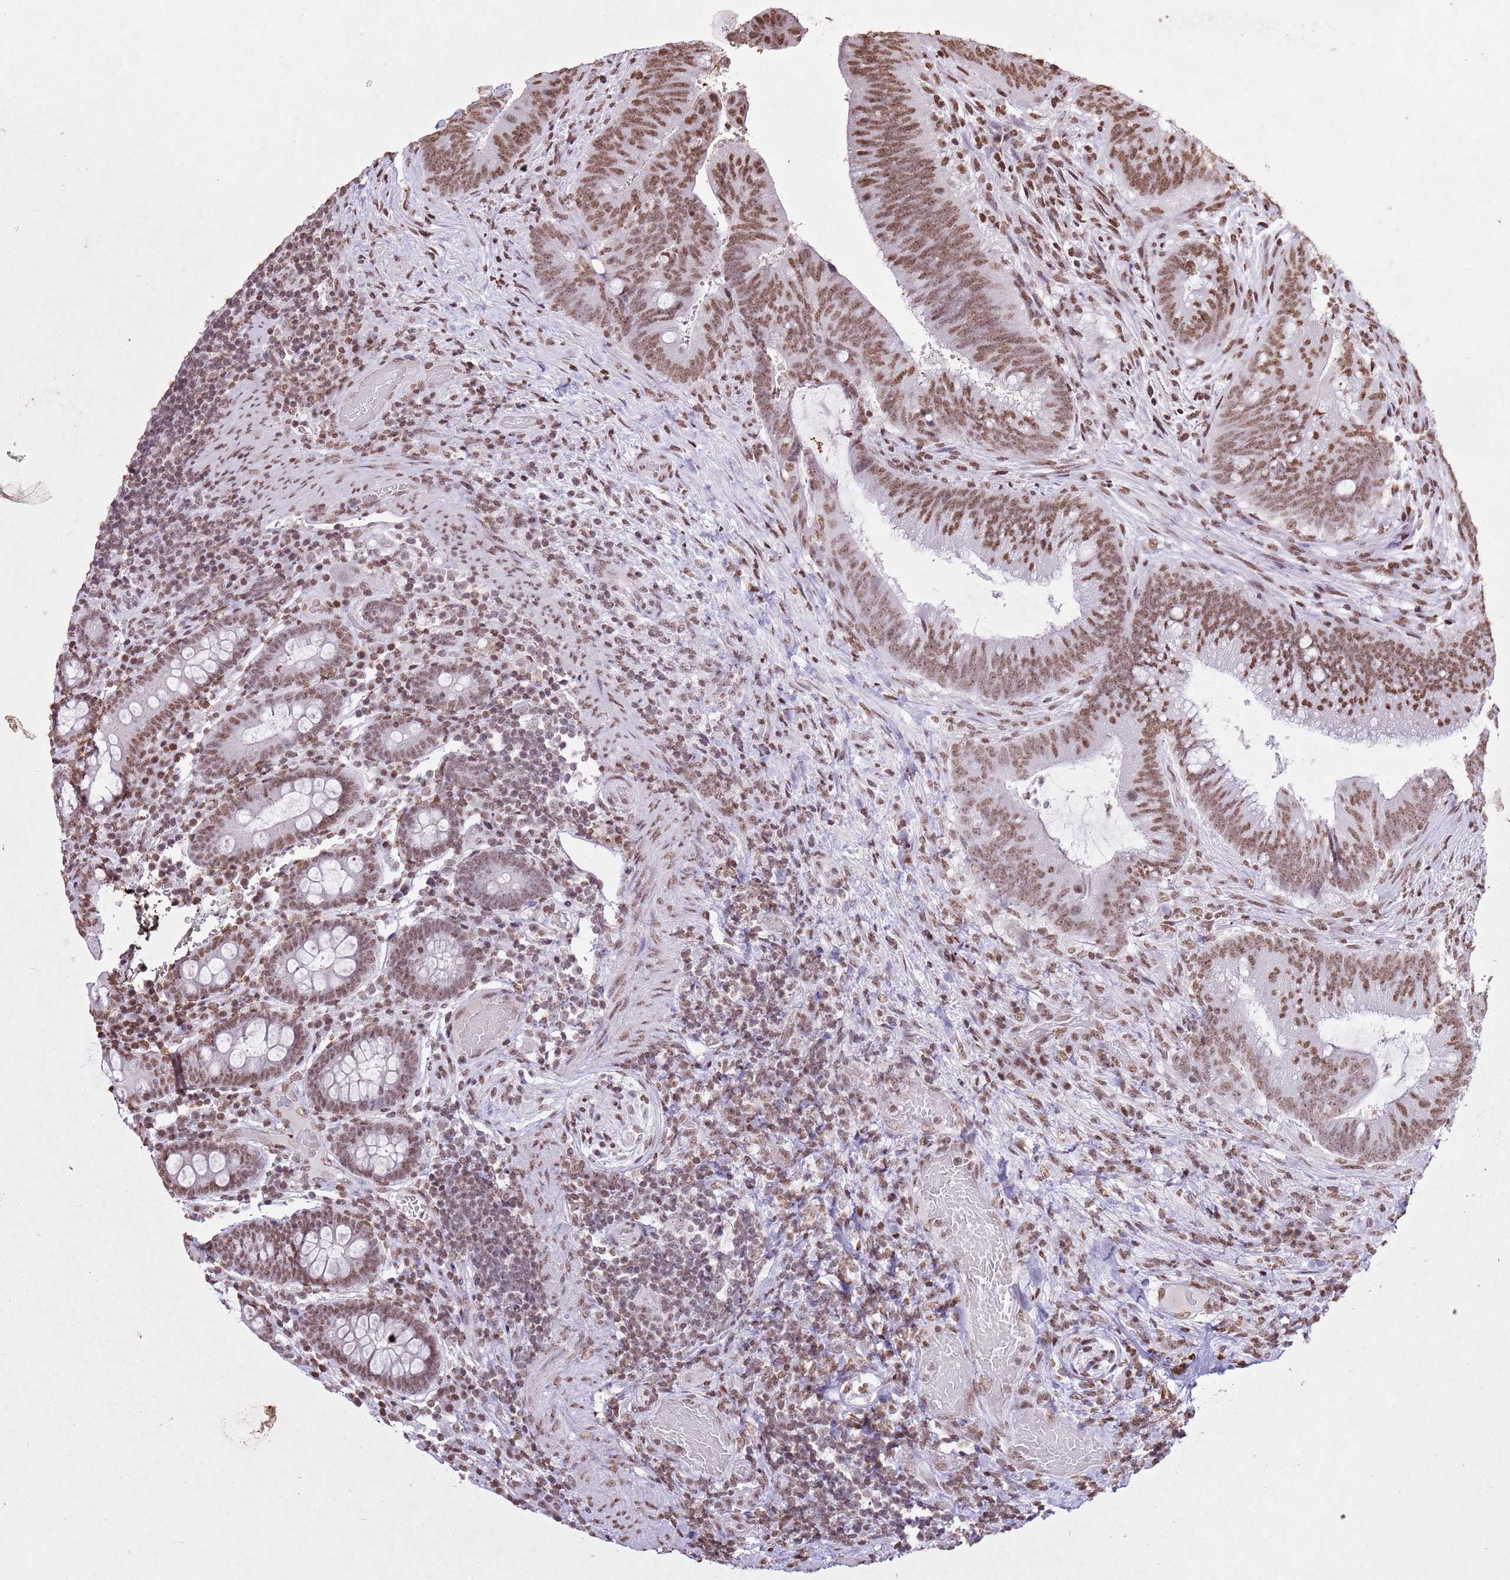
{"staining": {"intensity": "moderate", "quantity": ">75%", "location": "nuclear"}, "tissue": "colorectal cancer", "cell_type": "Tumor cells", "image_type": "cancer", "snomed": [{"axis": "morphology", "description": "Adenocarcinoma, NOS"}, {"axis": "topography", "description": "Colon"}], "caption": "An IHC image of neoplastic tissue is shown. Protein staining in brown highlights moderate nuclear positivity in adenocarcinoma (colorectal) within tumor cells.", "gene": "BMAL1", "patient": {"sex": "female", "age": 43}}